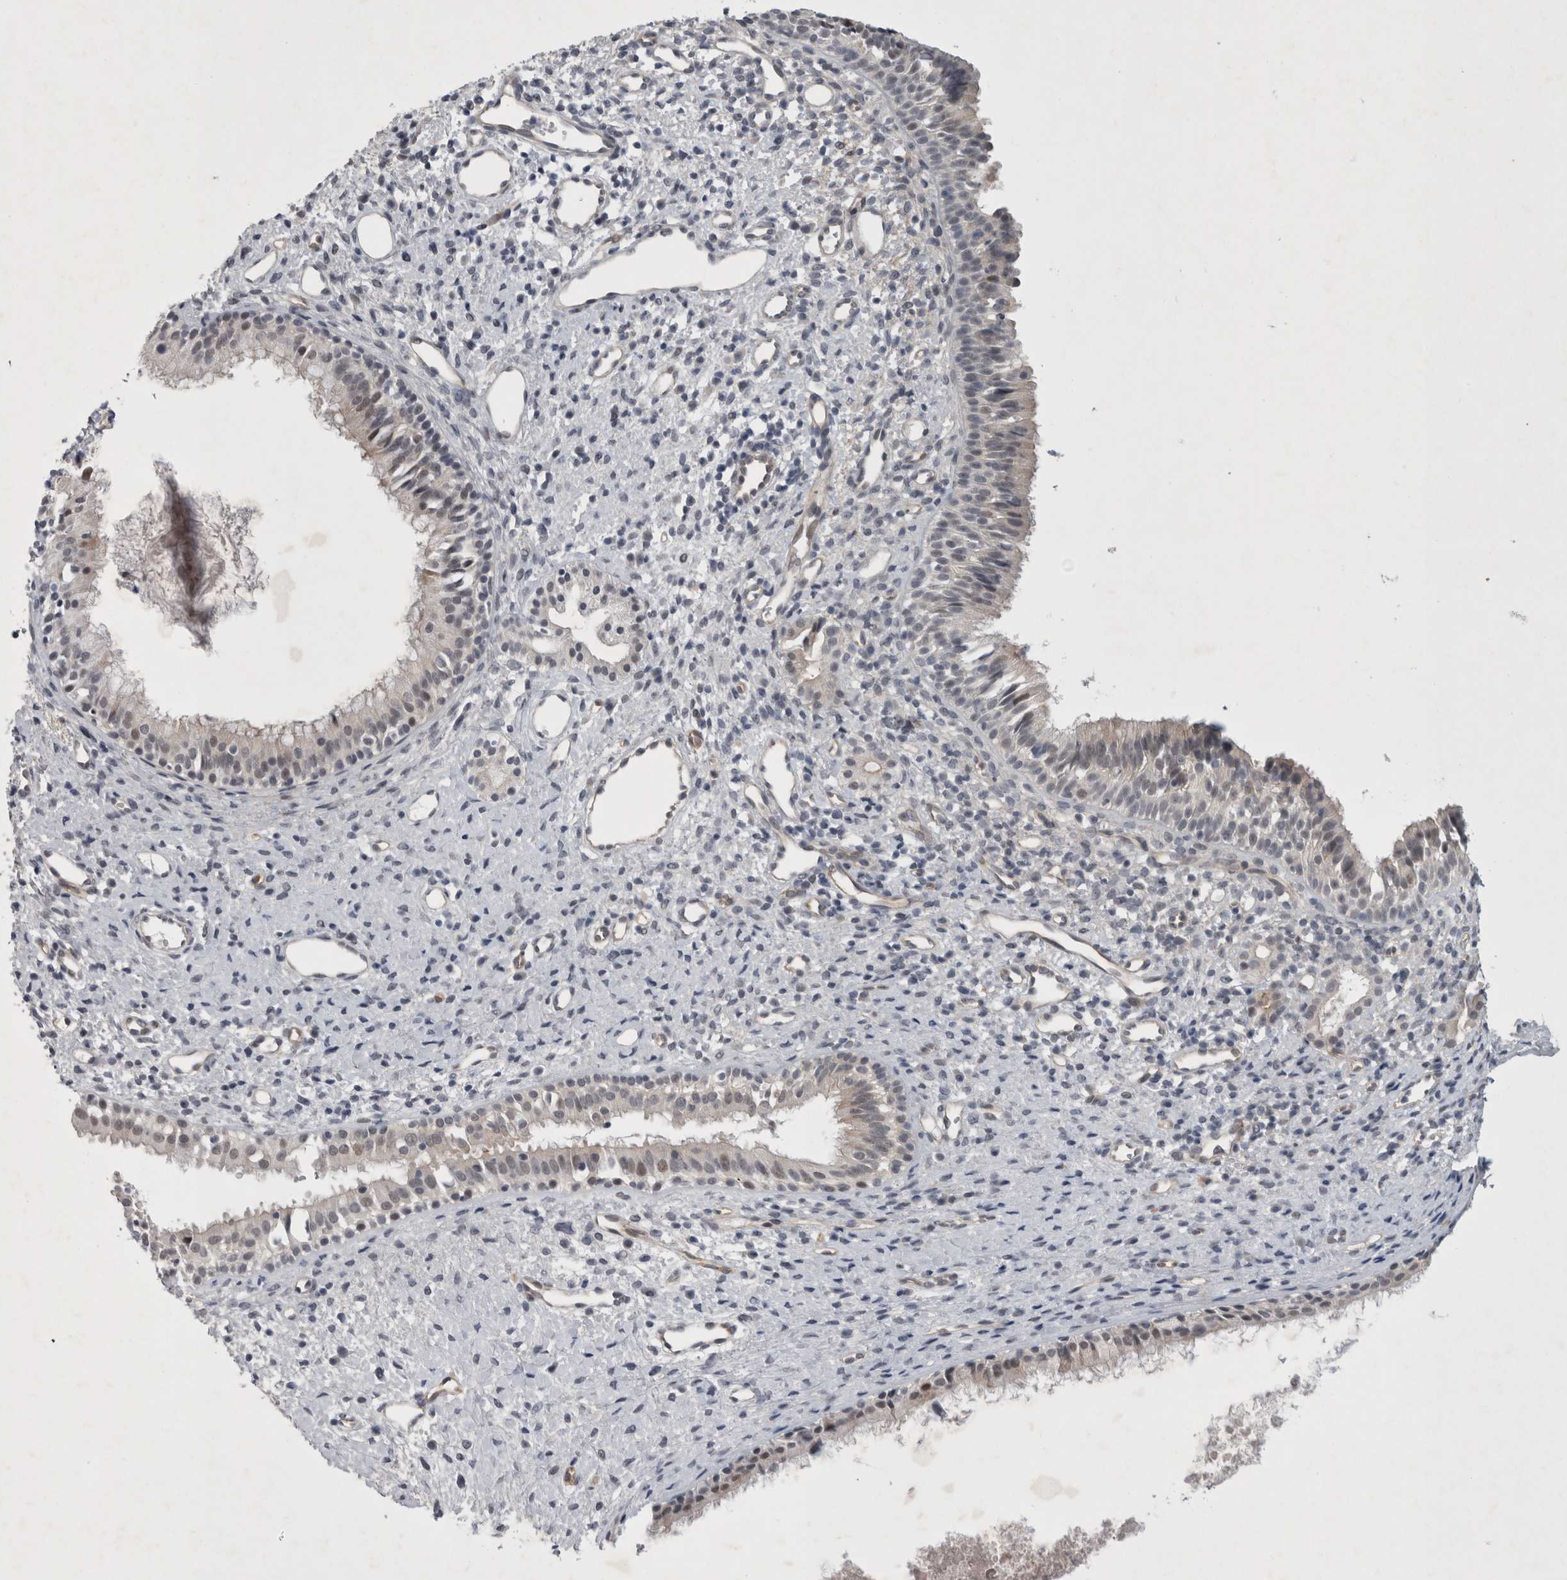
{"staining": {"intensity": "weak", "quantity": "25%-75%", "location": "nuclear"}, "tissue": "nasopharynx", "cell_type": "Respiratory epithelial cells", "image_type": "normal", "snomed": [{"axis": "morphology", "description": "Normal tissue, NOS"}, {"axis": "topography", "description": "Nasopharynx"}], "caption": "Immunohistochemistry (IHC) of unremarkable human nasopharynx demonstrates low levels of weak nuclear staining in about 25%-75% of respiratory epithelial cells. Using DAB (brown) and hematoxylin (blue) stains, captured at high magnification using brightfield microscopy.", "gene": "PARP11", "patient": {"sex": "male", "age": 22}}